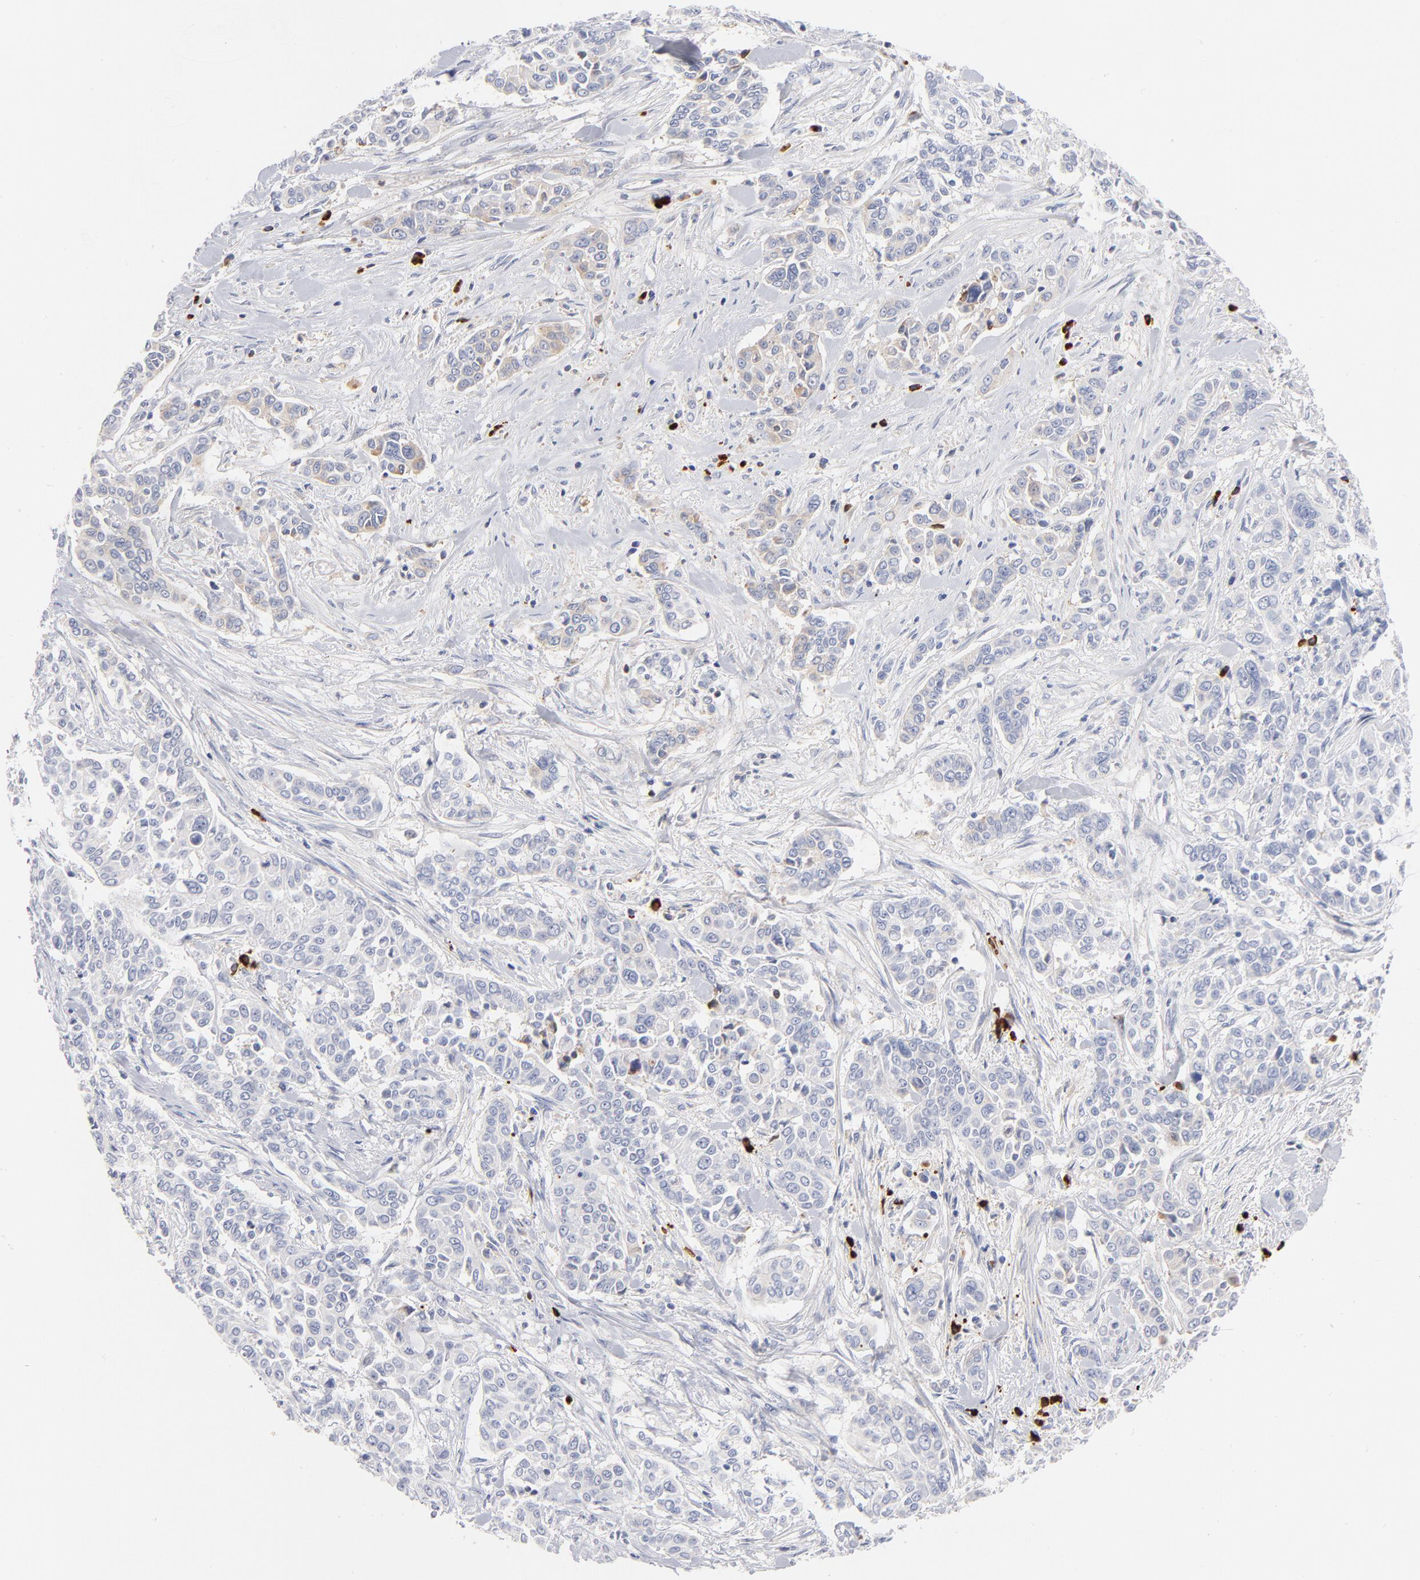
{"staining": {"intensity": "negative", "quantity": "none", "location": "none"}, "tissue": "pancreatic cancer", "cell_type": "Tumor cells", "image_type": "cancer", "snomed": [{"axis": "morphology", "description": "Adenocarcinoma, NOS"}, {"axis": "topography", "description": "Pancreas"}], "caption": "A high-resolution micrograph shows immunohistochemistry (IHC) staining of pancreatic cancer, which exhibits no significant staining in tumor cells.", "gene": "PLAT", "patient": {"sex": "female", "age": 52}}